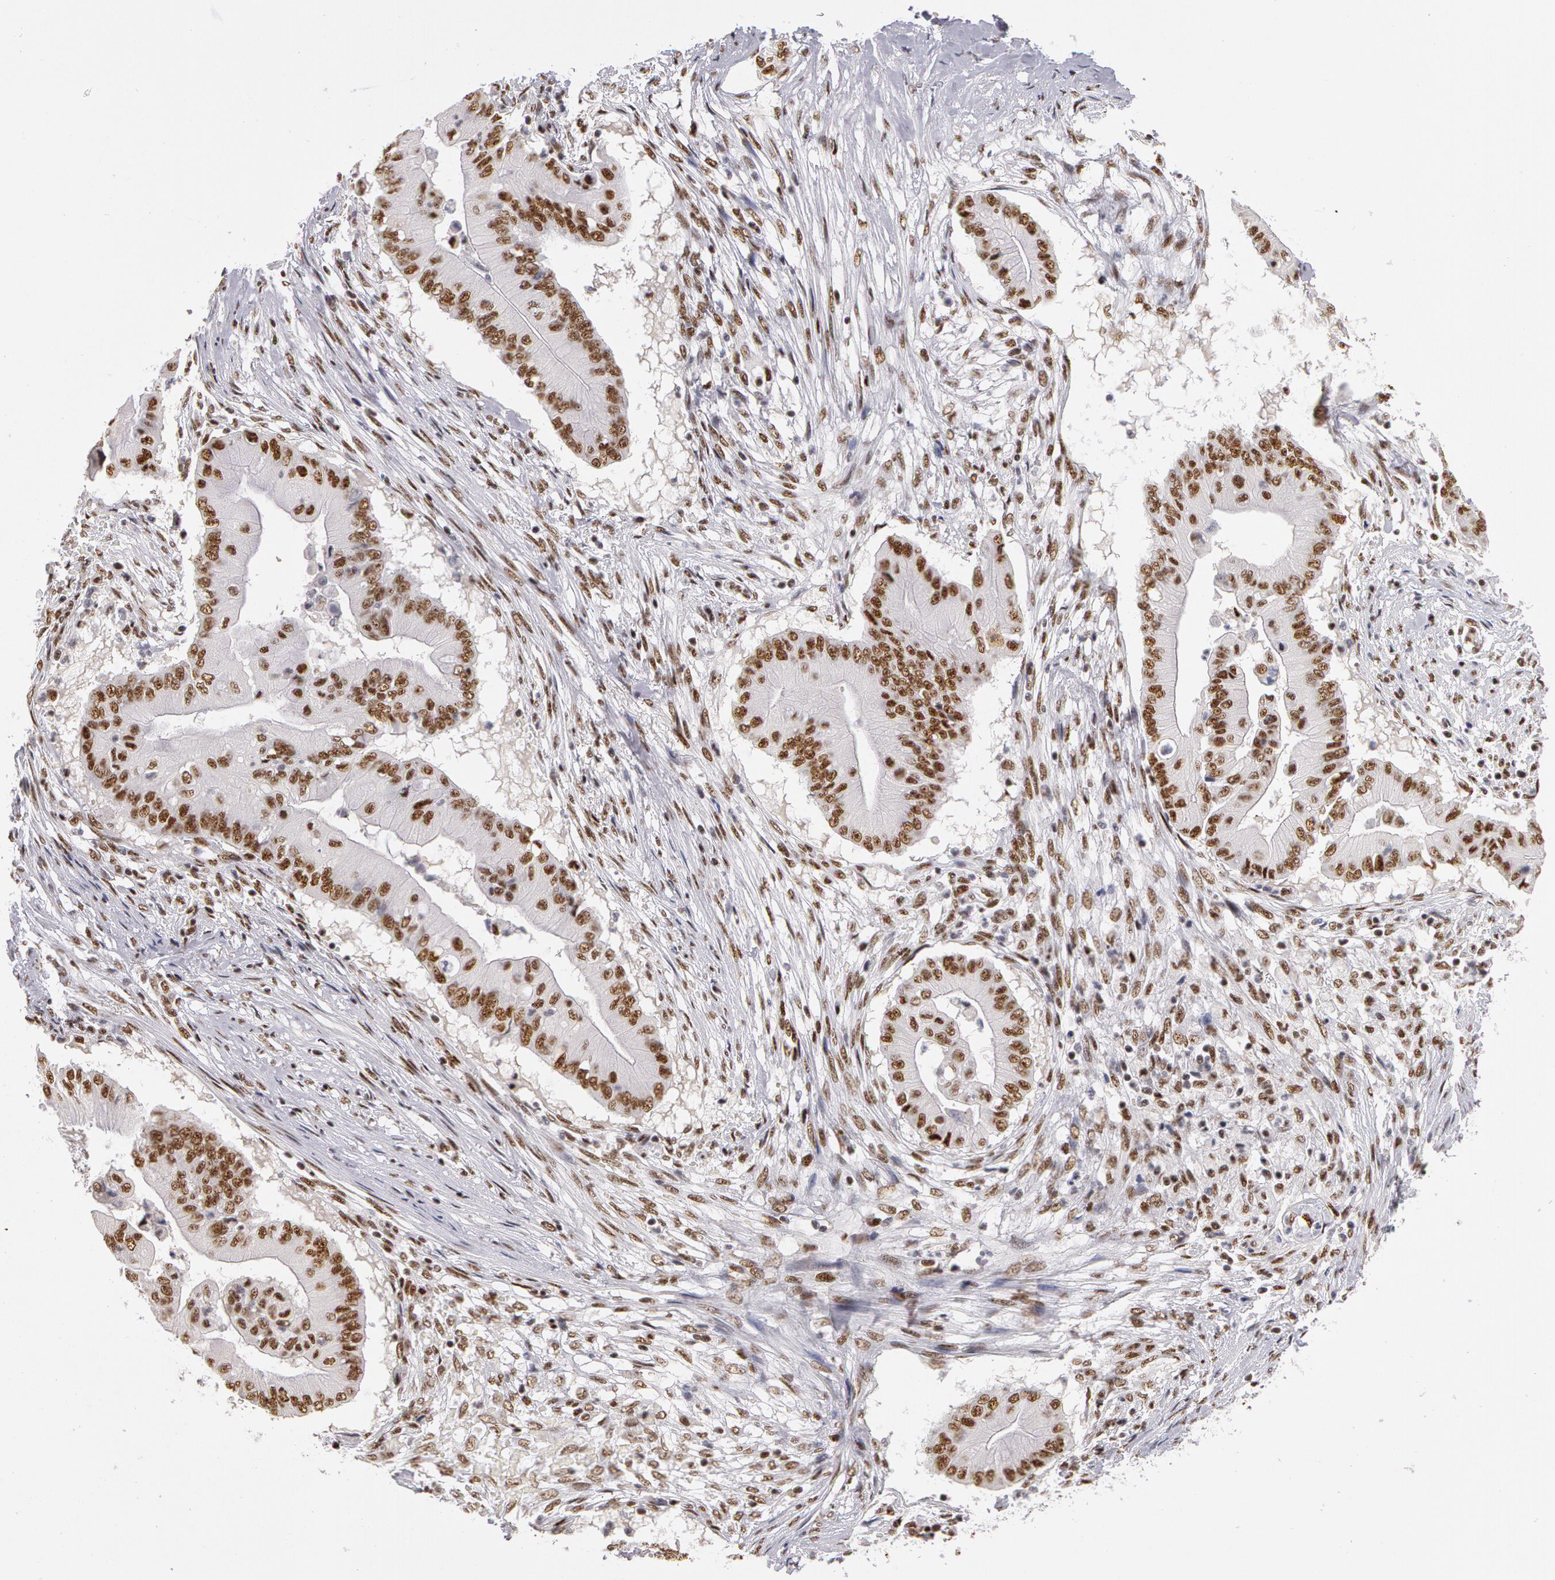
{"staining": {"intensity": "moderate", "quantity": ">75%", "location": "nuclear"}, "tissue": "pancreatic cancer", "cell_type": "Tumor cells", "image_type": "cancer", "snomed": [{"axis": "morphology", "description": "Adenocarcinoma, NOS"}, {"axis": "topography", "description": "Pancreas"}], "caption": "Pancreatic adenocarcinoma stained with IHC displays moderate nuclear staining in approximately >75% of tumor cells. Immunohistochemistry (ihc) stains the protein in brown and the nuclei are stained blue.", "gene": "PNN", "patient": {"sex": "male", "age": 62}}